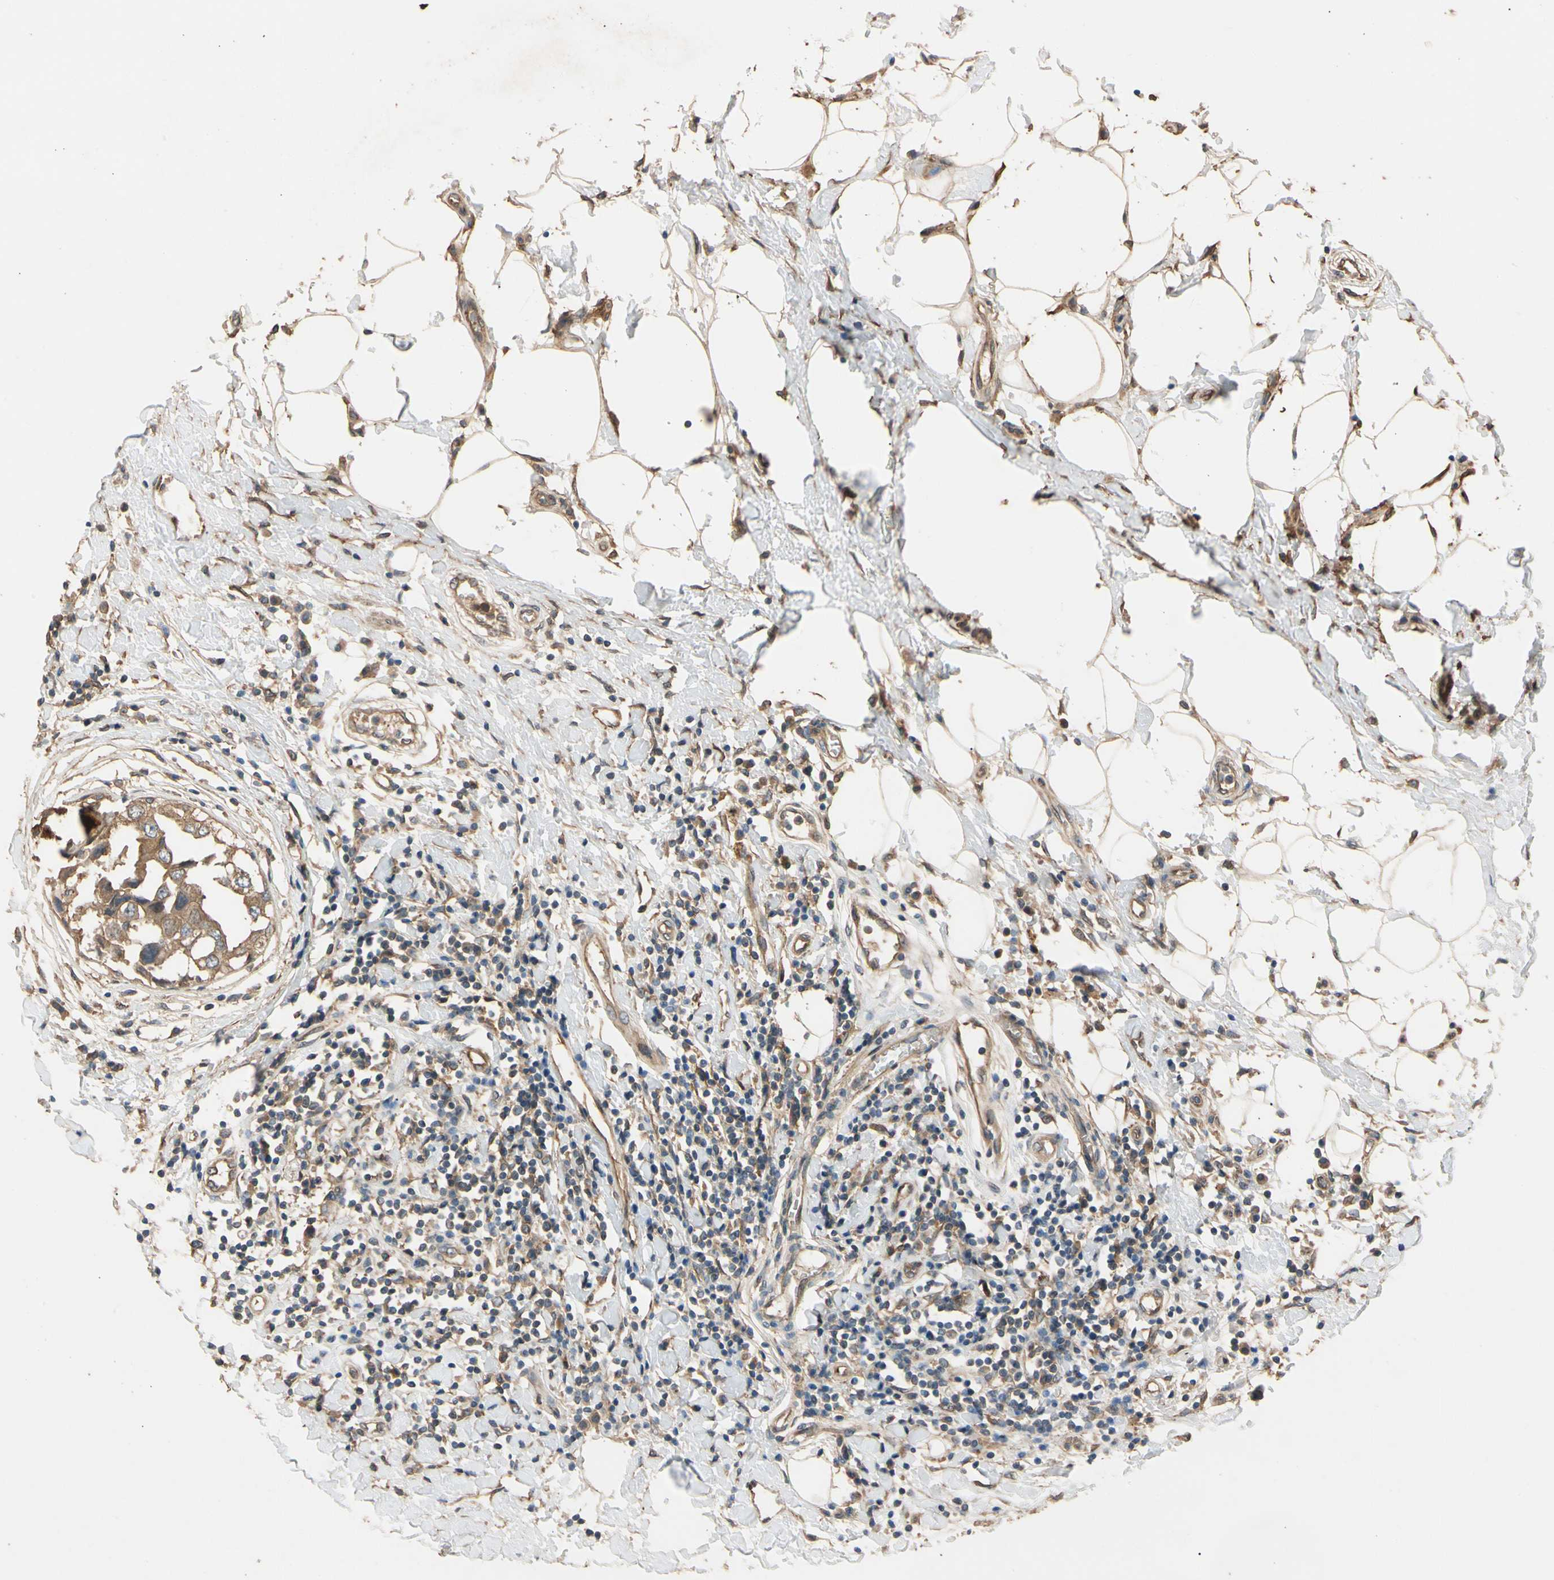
{"staining": {"intensity": "moderate", "quantity": ">75%", "location": "cytoplasmic/membranous"}, "tissue": "breast cancer", "cell_type": "Tumor cells", "image_type": "cancer", "snomed": [{"axis": "morphology", "description": "Duct carcinoma"}, {"axis": "topography", "description": "Breast"}], "caption": "Infiltrating ductal carcinoma (breast) stained with immunohistochemistry shows moderate cytoplasmic/membranous positivity in approximately >75% of tumor cells.", "gene": "MGRN1", "patient": {"sex": "female", "age": 27}}